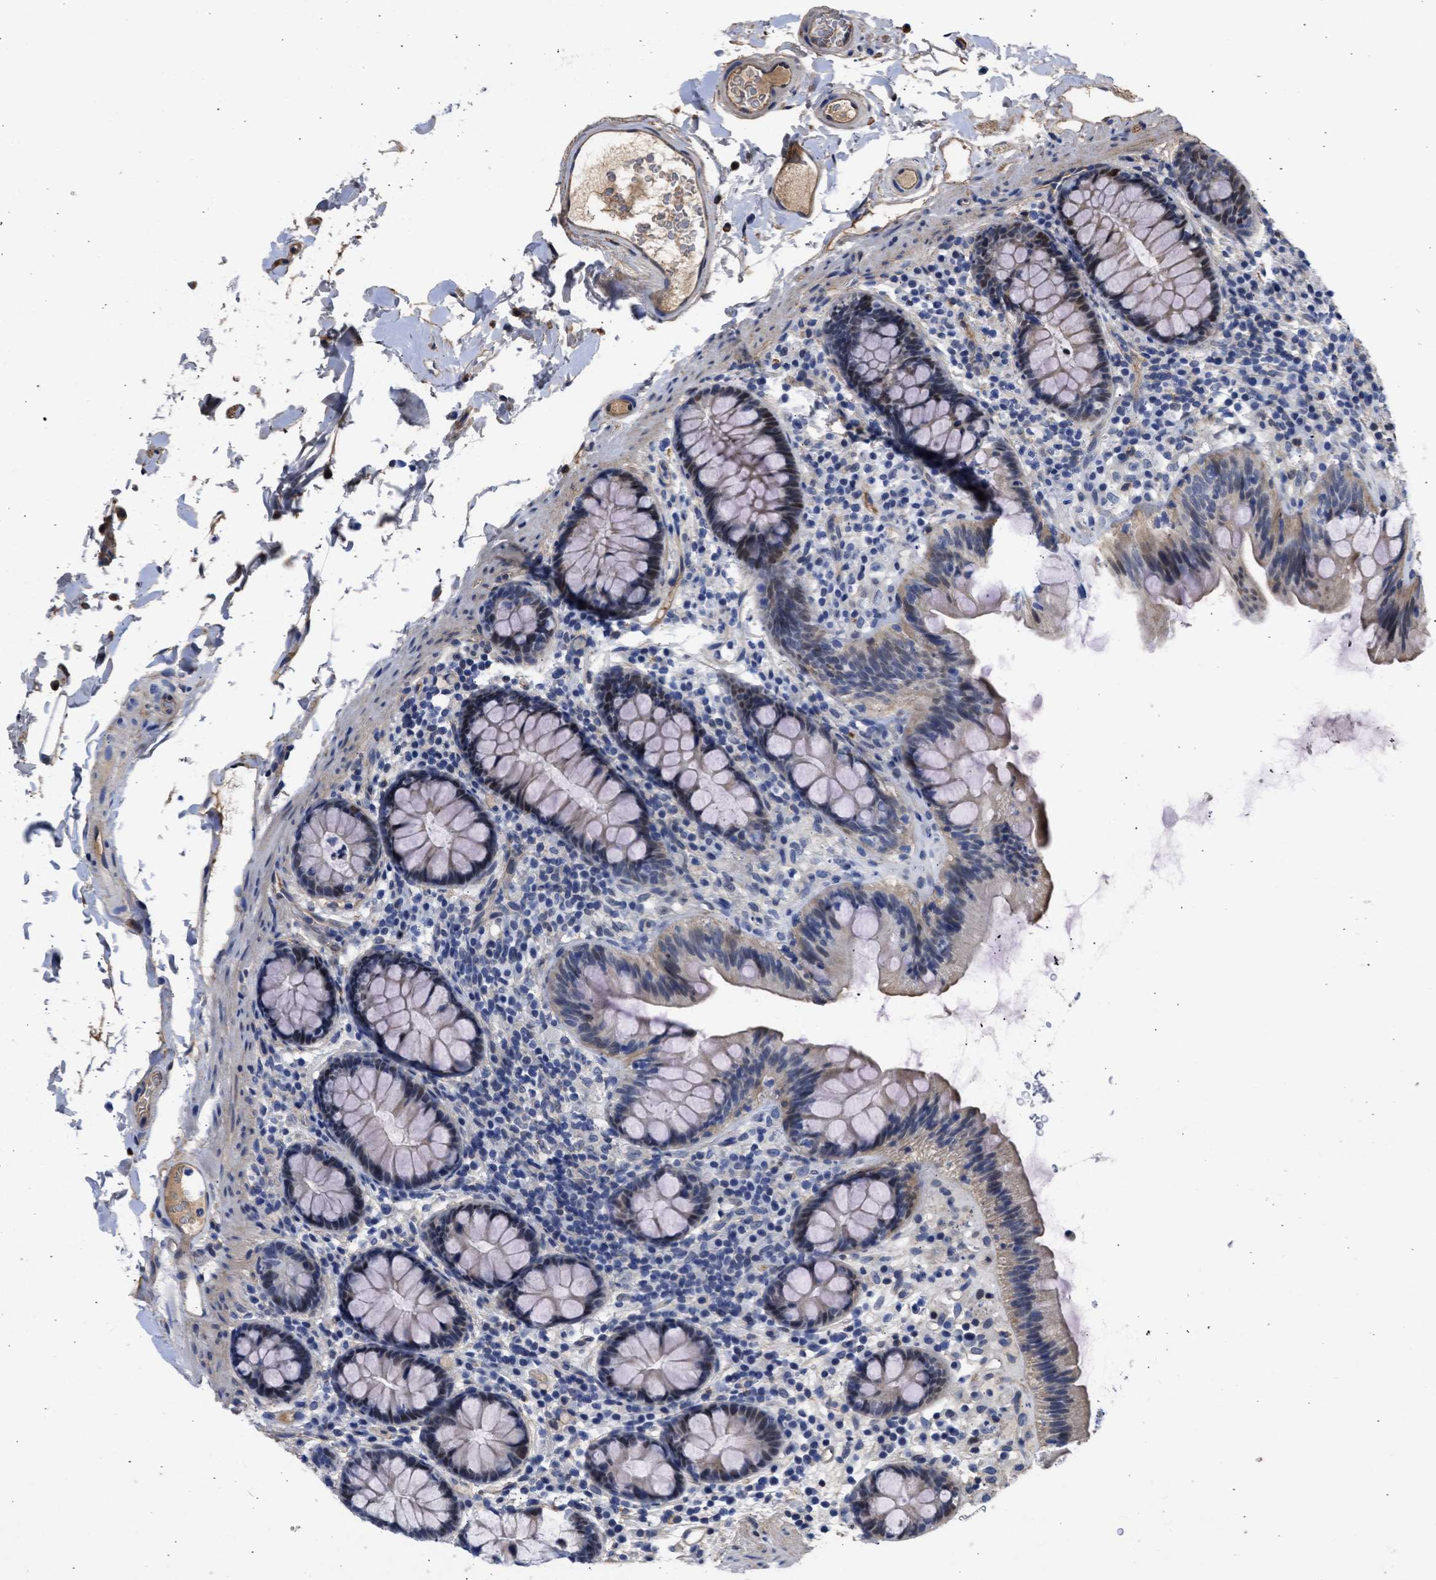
{"staining": {"intensity": "moderate", "quantity": ">75%", "location": "cytoplasmic/membranous"}, "tissue": "colon", "cell_type": "Endothelial cells", "image_type": "normal", "snomed": [{"axis": "morphology", "description": "Normal tissue, NOS"}, {"axis": "topography", "description": "Colon"}], "caption": "Protein expression by immunohistochemistry (IHC) exhibits moderate cytoplasmic/membranous positivity in approximately >75% of endothelial cells in unremarkable colon.", "gene": "MAS1L", "patient": {"sex": "female", "age": 80}}